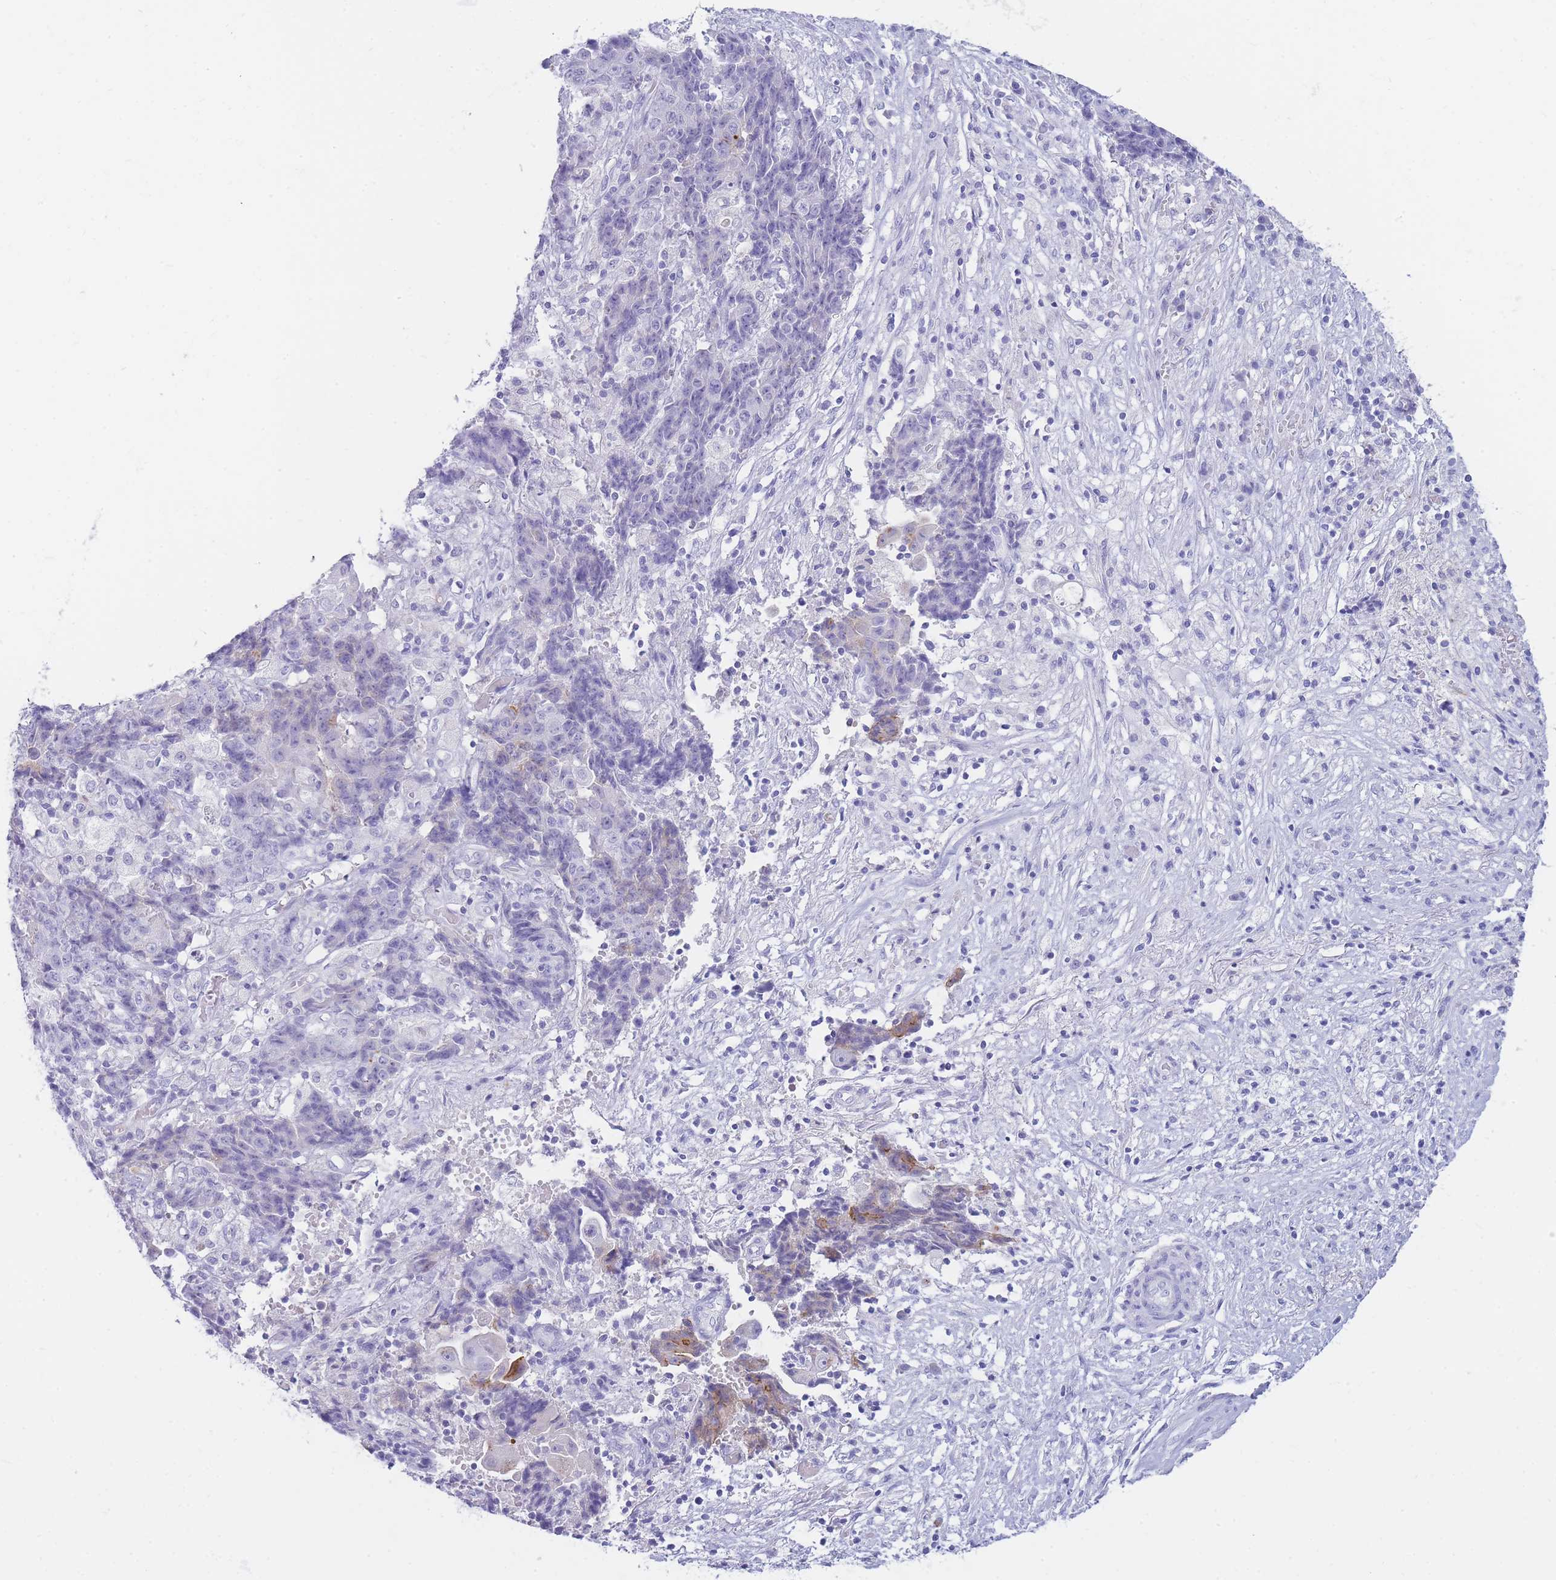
{"staining": {"intensity": "weak", "quantity": "<25%", "location": "cytoplasmic/membranous"}, "tissue": "ovarian cancer", "cell_type": "Tumor cells", "image_type": "cancer", "snomed": [{"axis": "morphology", "description": "Carcinoma, endometroid"}, {"axis": "topography", "description": "Ovary"}], "caption": "An IHC image of ovarian cancer is shown. There is no staining in tumor cells of ovarian cancer.", "gene": "NKX1-2", "patient": {"sex": "female", "age": 42}}